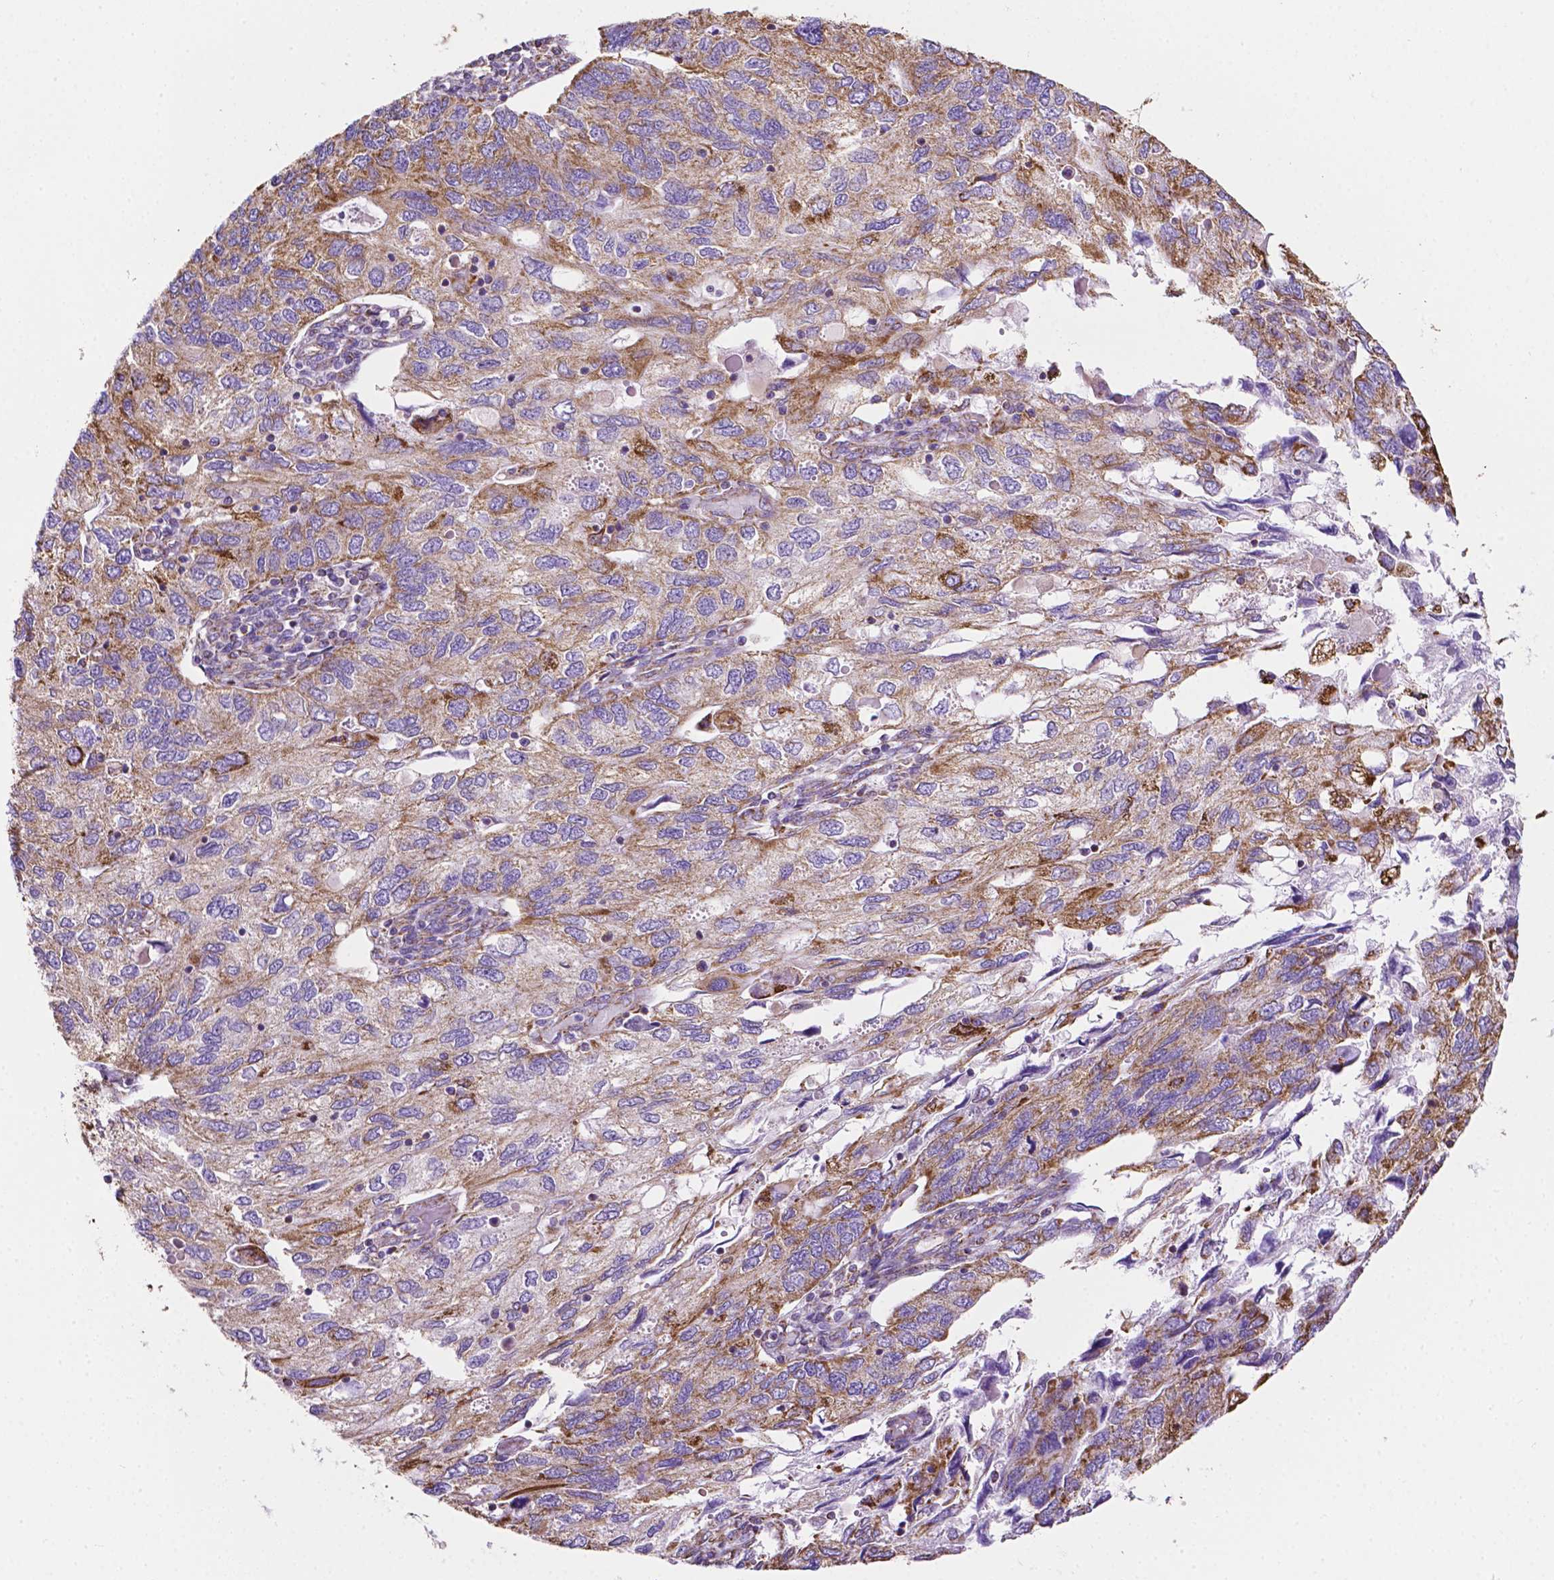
{"staining": {"intensity": "moderate", "quantity": "<25%", "location": "cytoplasmic/membranous"}, "tissue": "endometrial cancer", "cell_type": "Tumor cells", "image_type": "cancer", "snomed": [{"axis": "morphology", "description": "Carcinoma, NOS"}, {"axis": "topography", "description": "Uterus"}], "caption": "Immunohistochemistry (DAB) staining of carcinoma (endometrial) demonstrates moderate cytoplasmic/membranous protein expression in about <25% of tumor cells.", "gene": "RMDN3", "patient": {"sex": "female", "age": 76}}